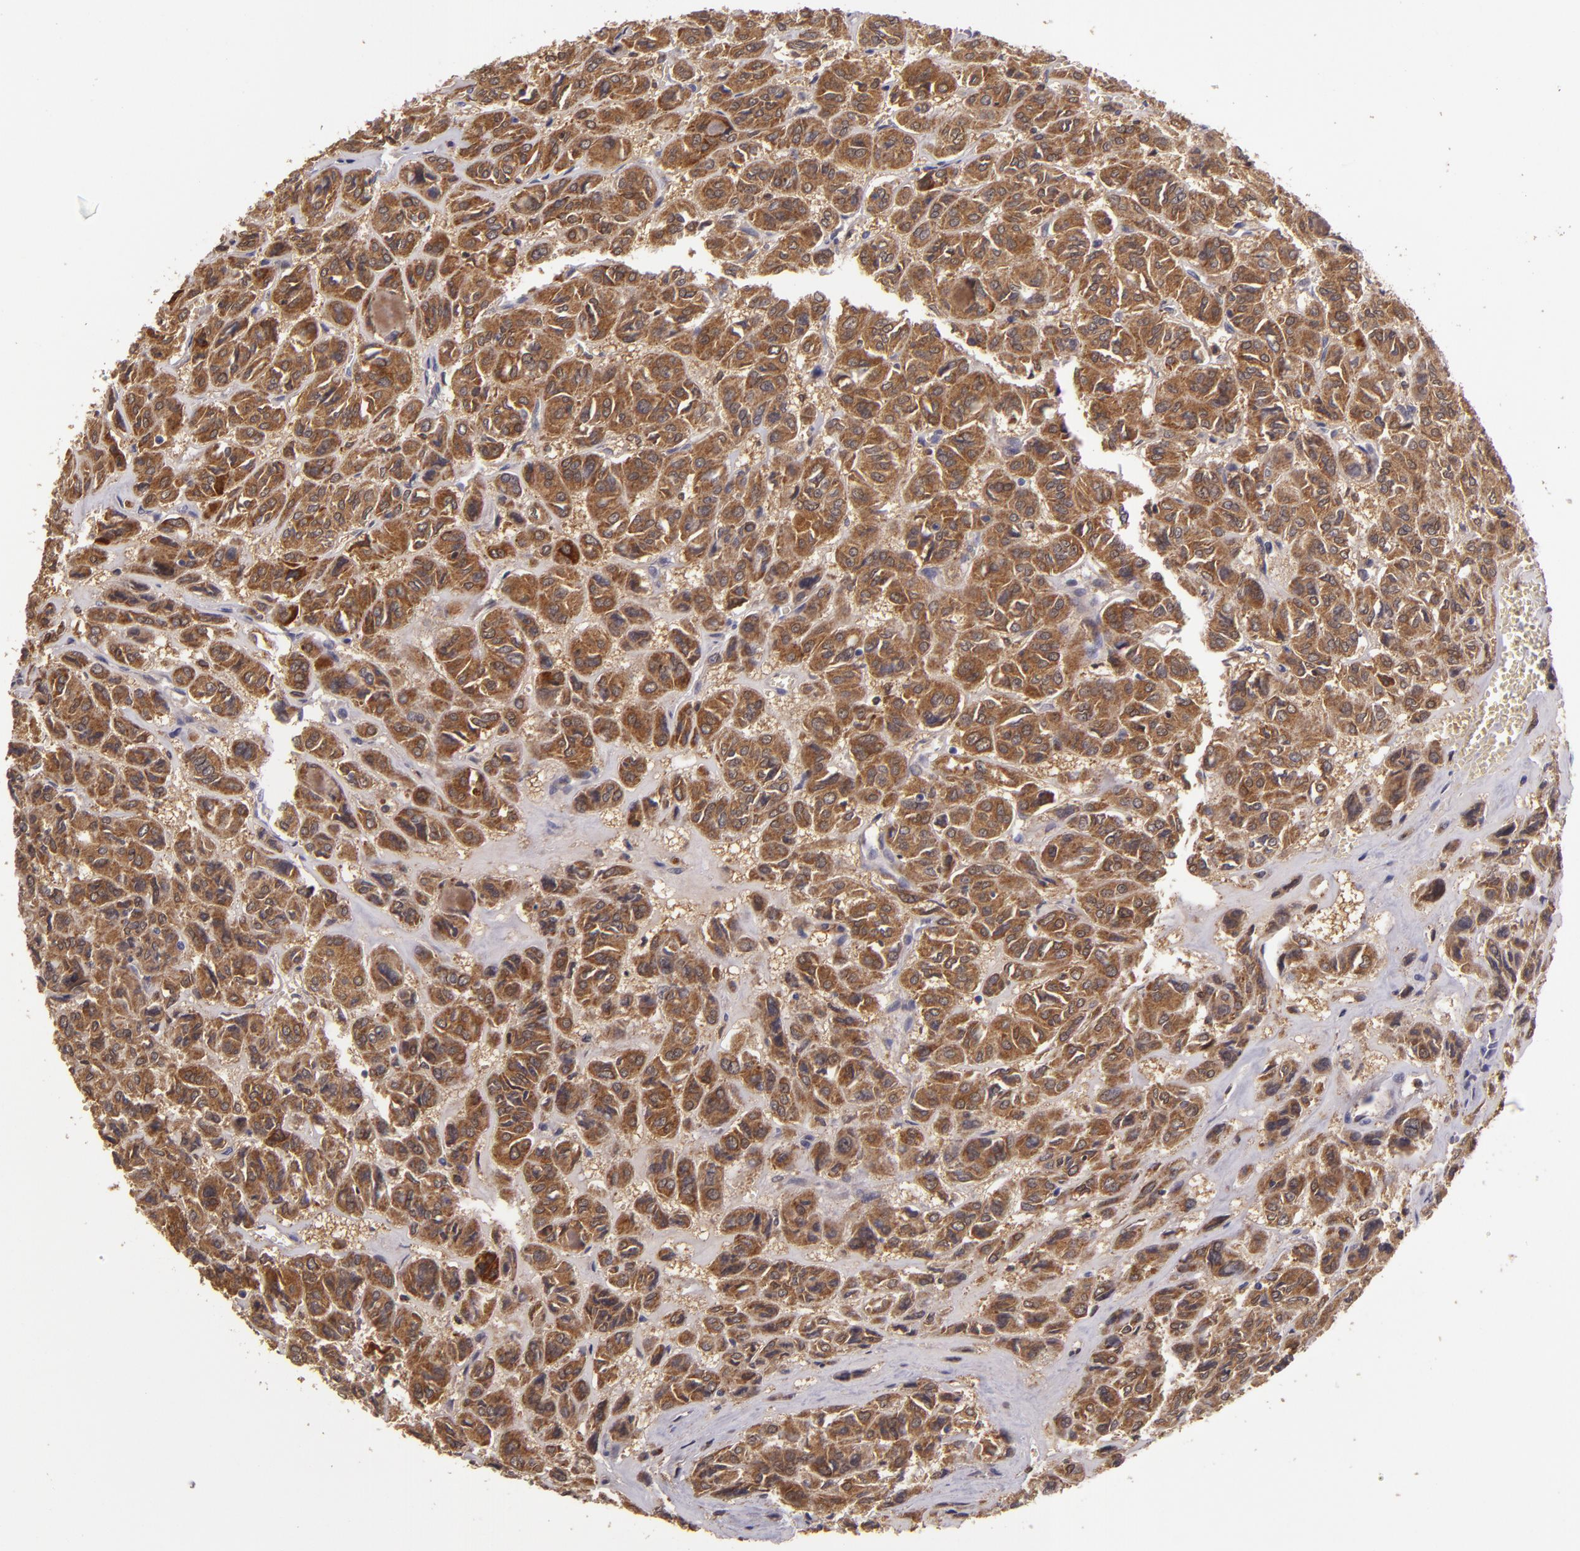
{"staining": {"intensity": "moderate", "quantity": ">75%", "location": "cytoplasmic/membranous"}, "tissue": "thyroid cancer", "cell_type": "Tumor cells", "image_type": "cancer", "snomed": [{"axis": "morphology", "description": "Follicular adenoma carcinoma, NOS"}, {"axis": "topography", "description": "Thyroid gland"}], "caption": "A brown stain shows moderate cytoplasmic/membranous expression of a protein in thyroid cancer tumor cells.", "gene": "FHIT", "patient": {"sex": "female", "age": 71}}